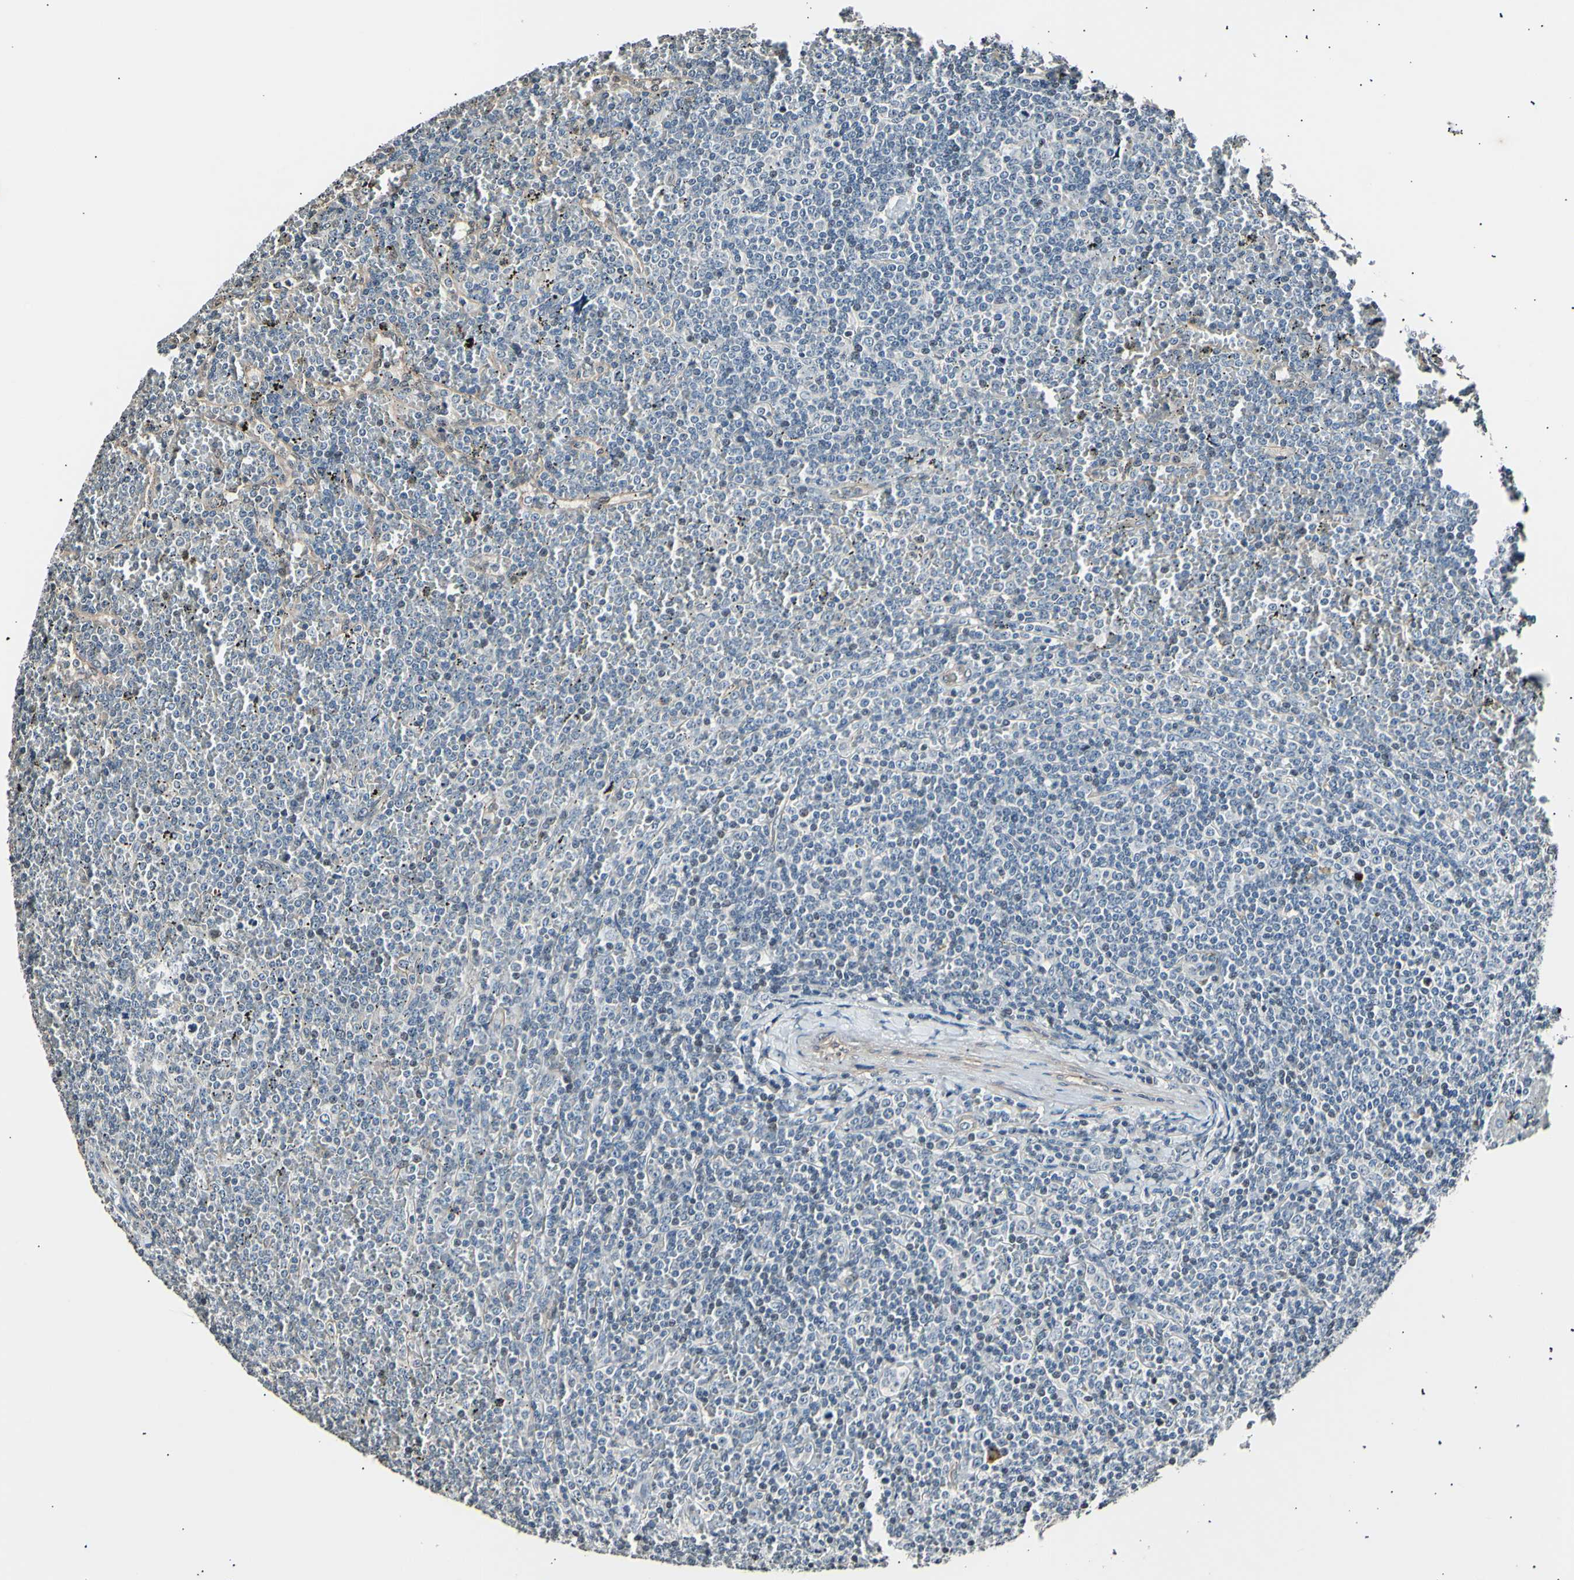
{"staining": {"intensity": "negative", "quantity": "none", "location": "none"}, "tissue": "lymphoma", "cell_type": "Tumor cells", "image_type": "cancer", "snomed": [{"axis": "morphology", "description": "Malignant lymphoma, non-Hodgkin's type, Low grade"}, {"axis": "topography", "description": "Spleen"}], "caption": "This is an IHC photomicrograph of low-grade malignant lymphoma, non-Hodgkin's type. There is no positivity in tumor cells.", "gene": "AK1", "patient": {"sex": "female", "age": 19}}